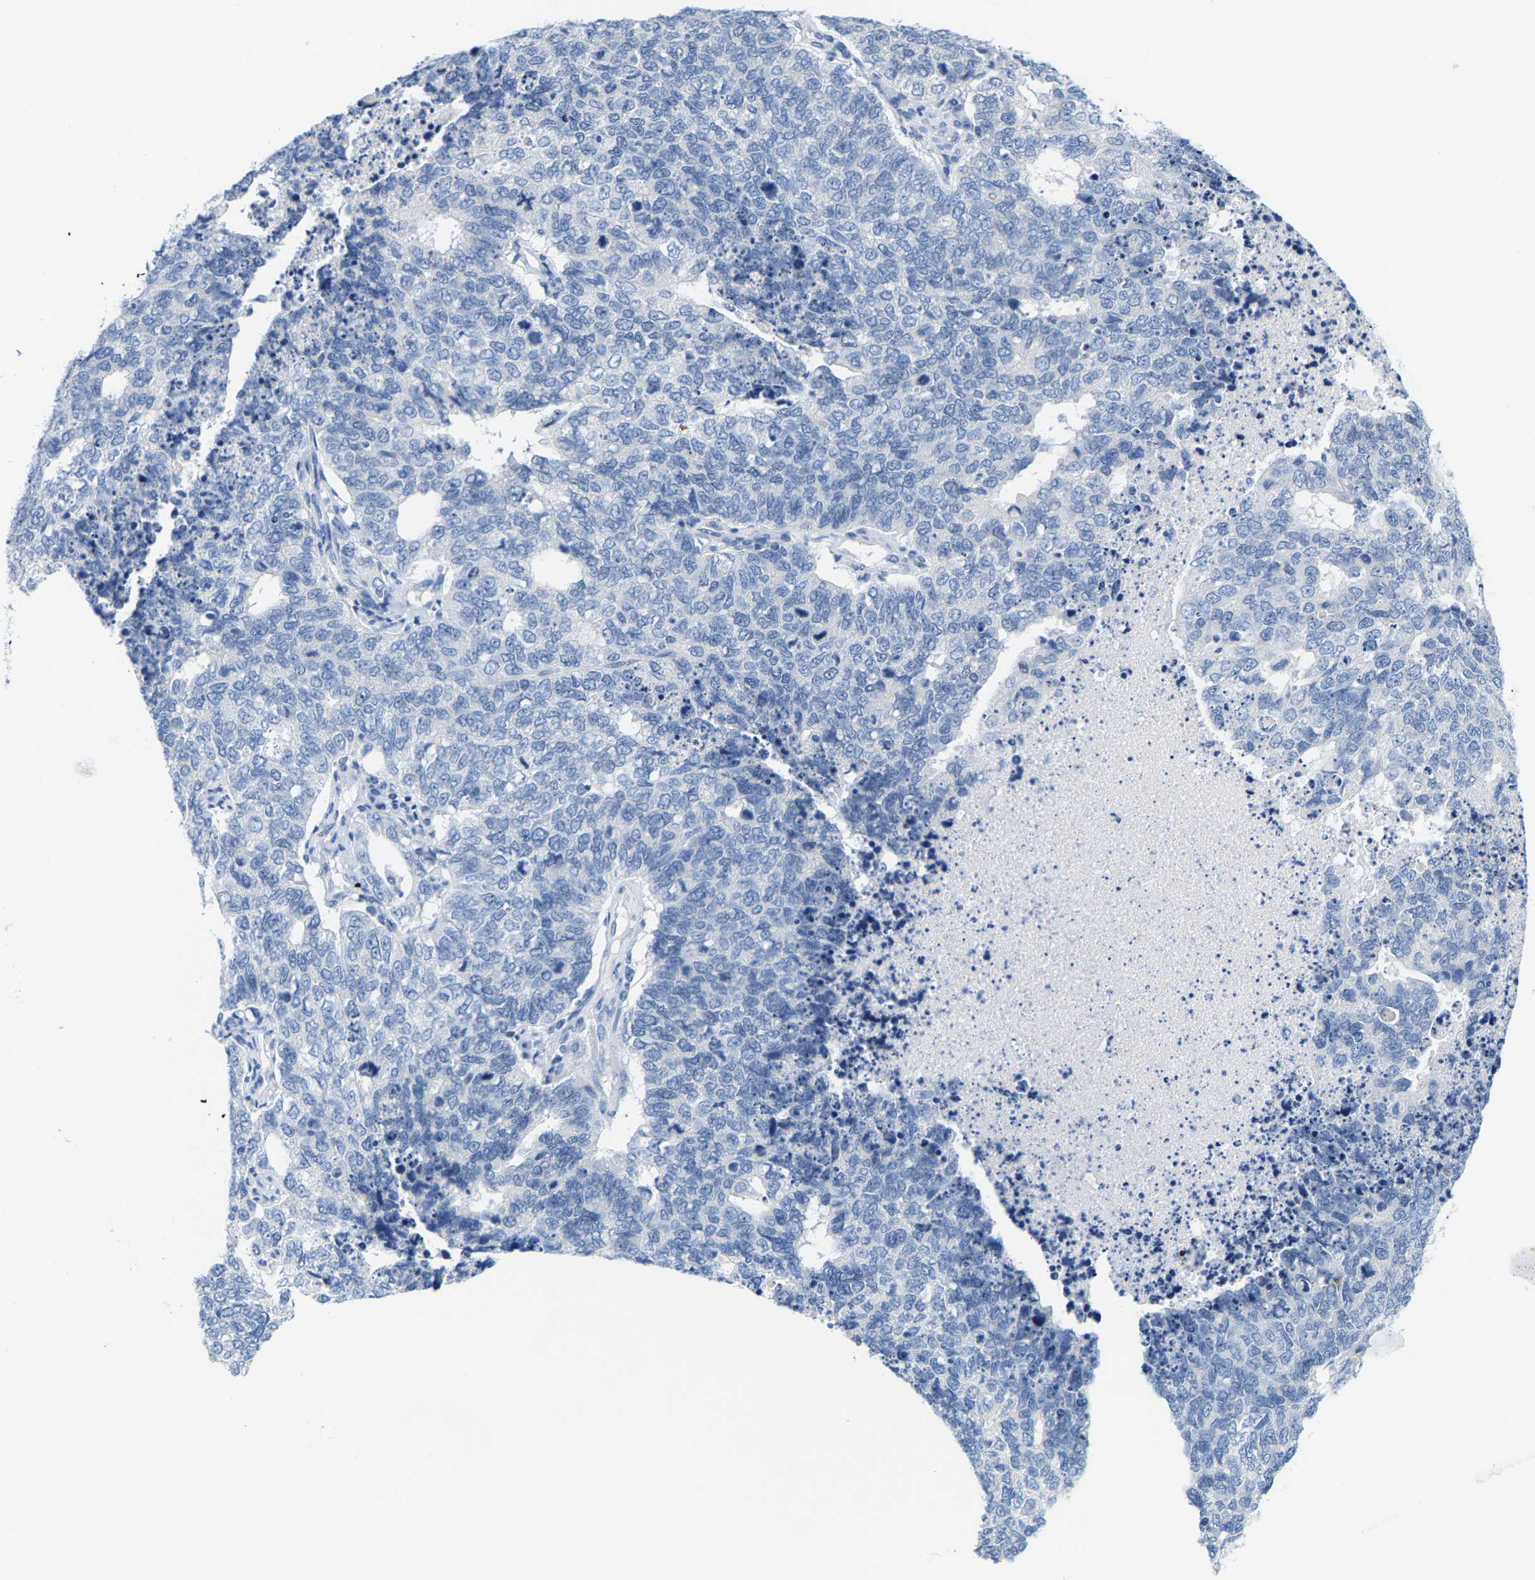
{"staining": {"intensity": "negative", "quantity": "none", "location": "none"}, "tissue": "cervical cancer", "cell_type": "Tumor cells", "image_type": "cancer", "snomed": [{"axis": "morphology", "description": "Squamous cell carcinoma, NOS"}, {"axis": "topography", "description": "Cervix"}], "caption": "There is no significant staining in tumor cells of cervical cancer (squamous cell carcinoma). (DAB IHC visualized using brightfield microscopy, high magnification).", "gene": "KLHL1", "patient": {"sex": "female", "age": 63}}